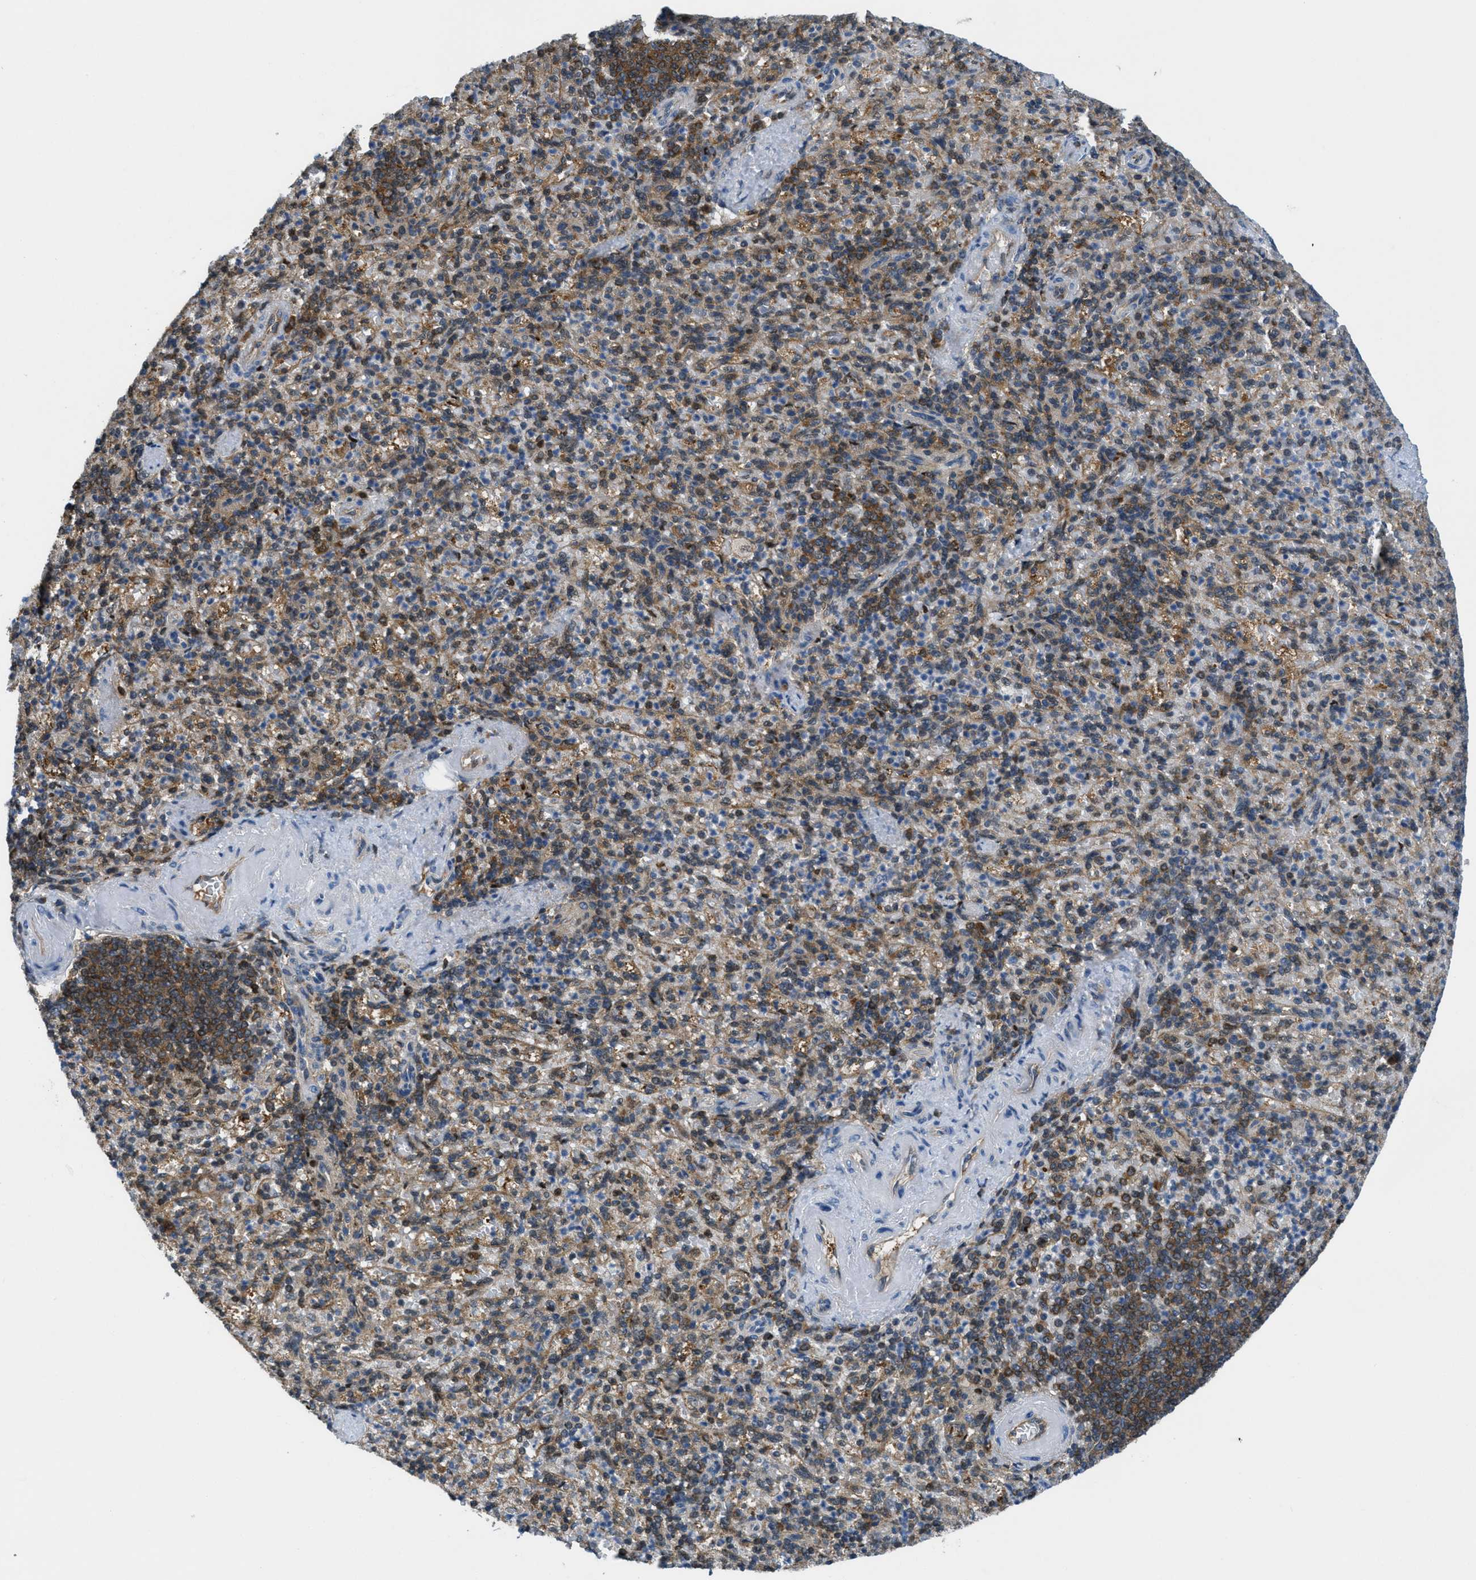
{"staining": {"intensity": "moderate", "quantity": ">75%", "location": "cytoplasmic/membranous"}, "tissue": "spleen", "cell_type": "Cells in red pulp", "image_type": "normal", "snomed": [{"axis": "morphology", "description": "Normal tissue, NOS"}, {"axis": "topography", "description": "Spleen"}], "caption": "Spleen stained with immunohistochemistry (IHC) displays moderate cytoplasmic/membranous positivity in approximately >75% of cells in red pulp.", "gene": "PIP5K1C", "patient": {"sex": "female", "age": 74}}